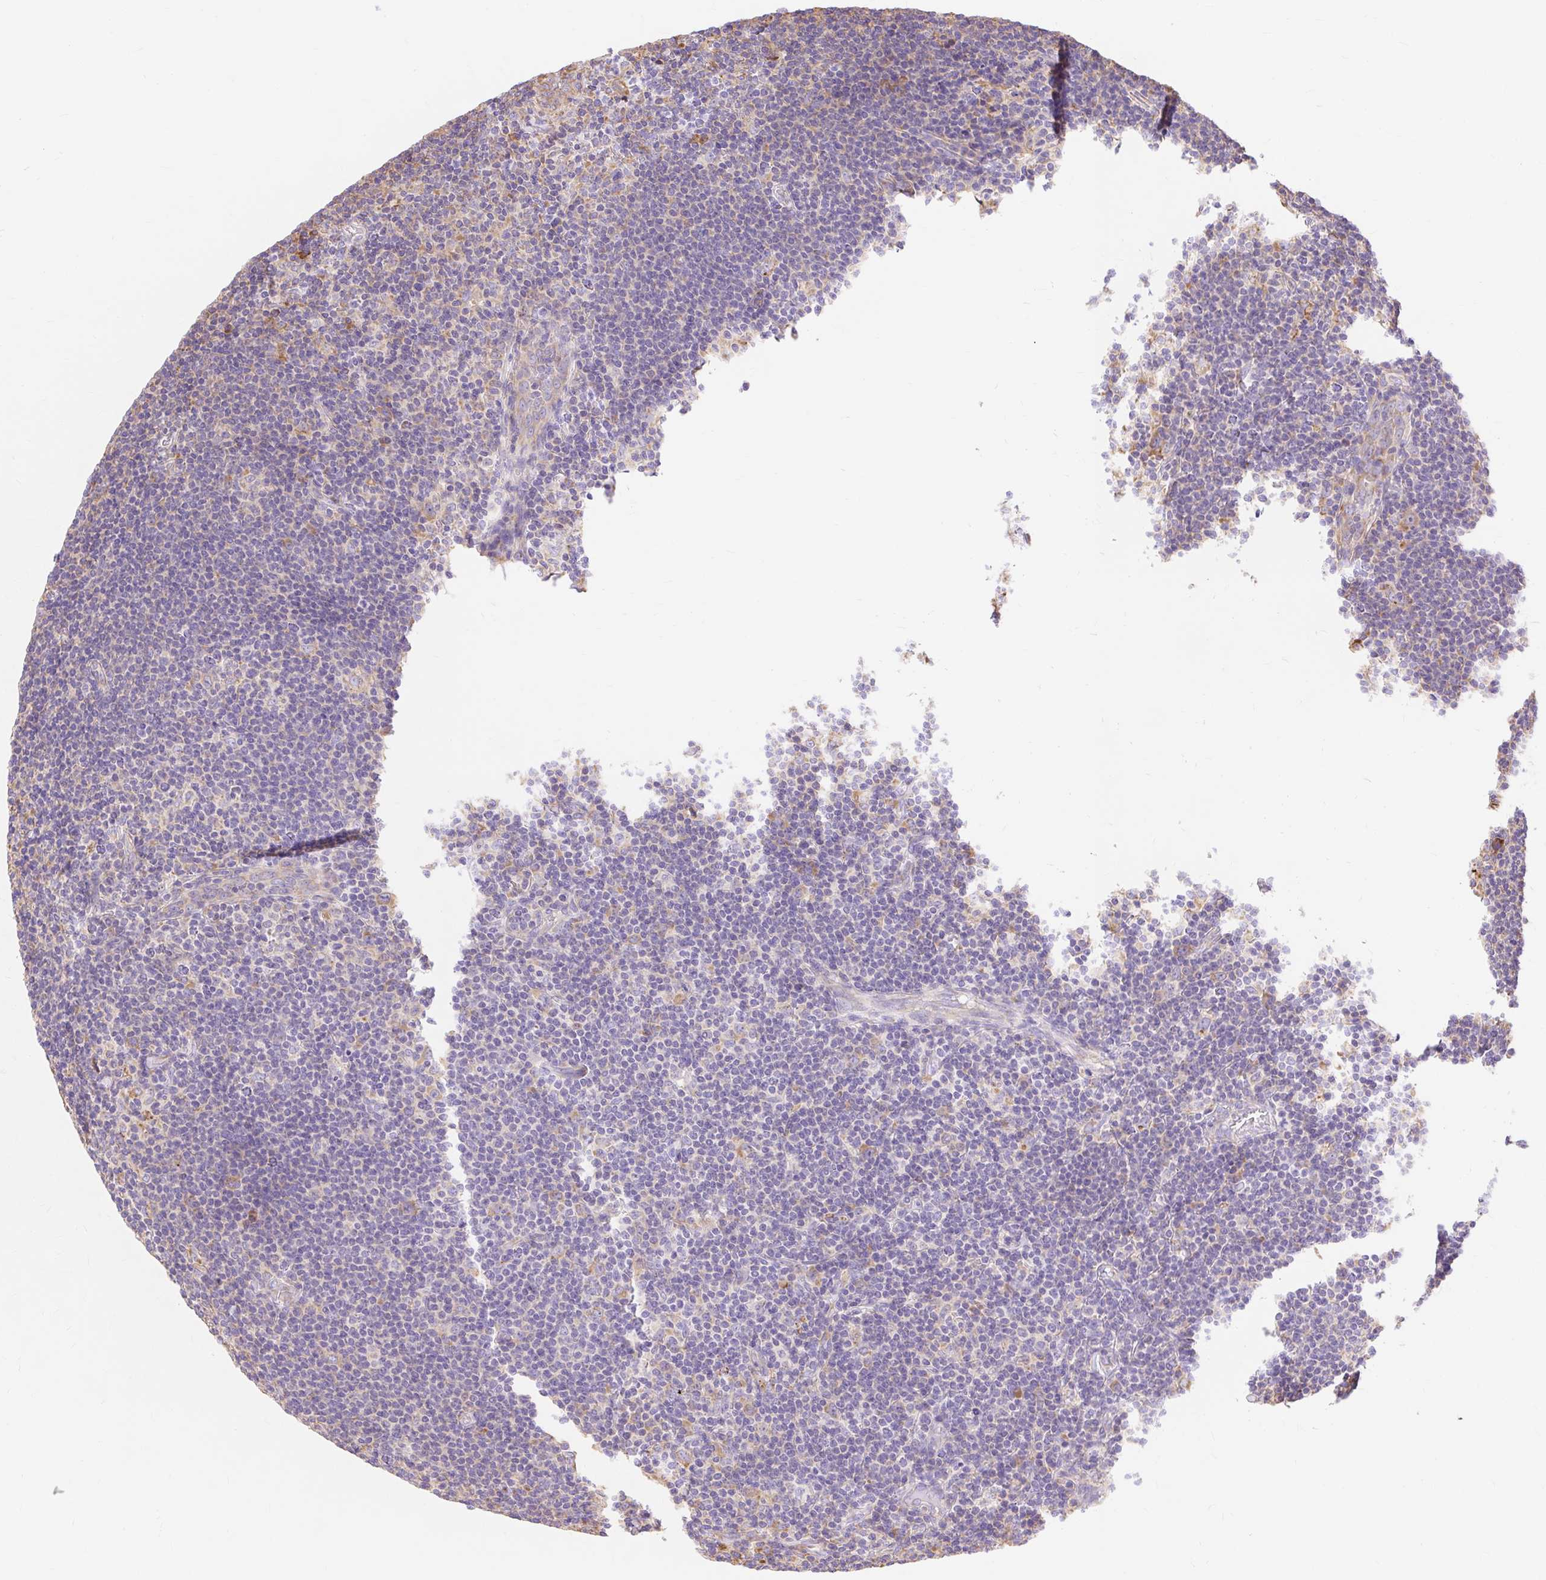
{"staining": {"intensity": "negative", "quantity": "none", "location": "none"}, "tissue": "lymphoma", "cell_type": "Tumor cells", "image_type": "cancer", "snomed": [{"axis": "morphology", "description": "Hodgkin's disease, NOS"}, {"axis": "topography", "description": "Lymph node"}], "caption": "Hodgkin's disease stained for a protein using IHC exhibits no expression tumor cells.", "gene": "RPS17", "patient": {"sex": "female", "age": 57}}